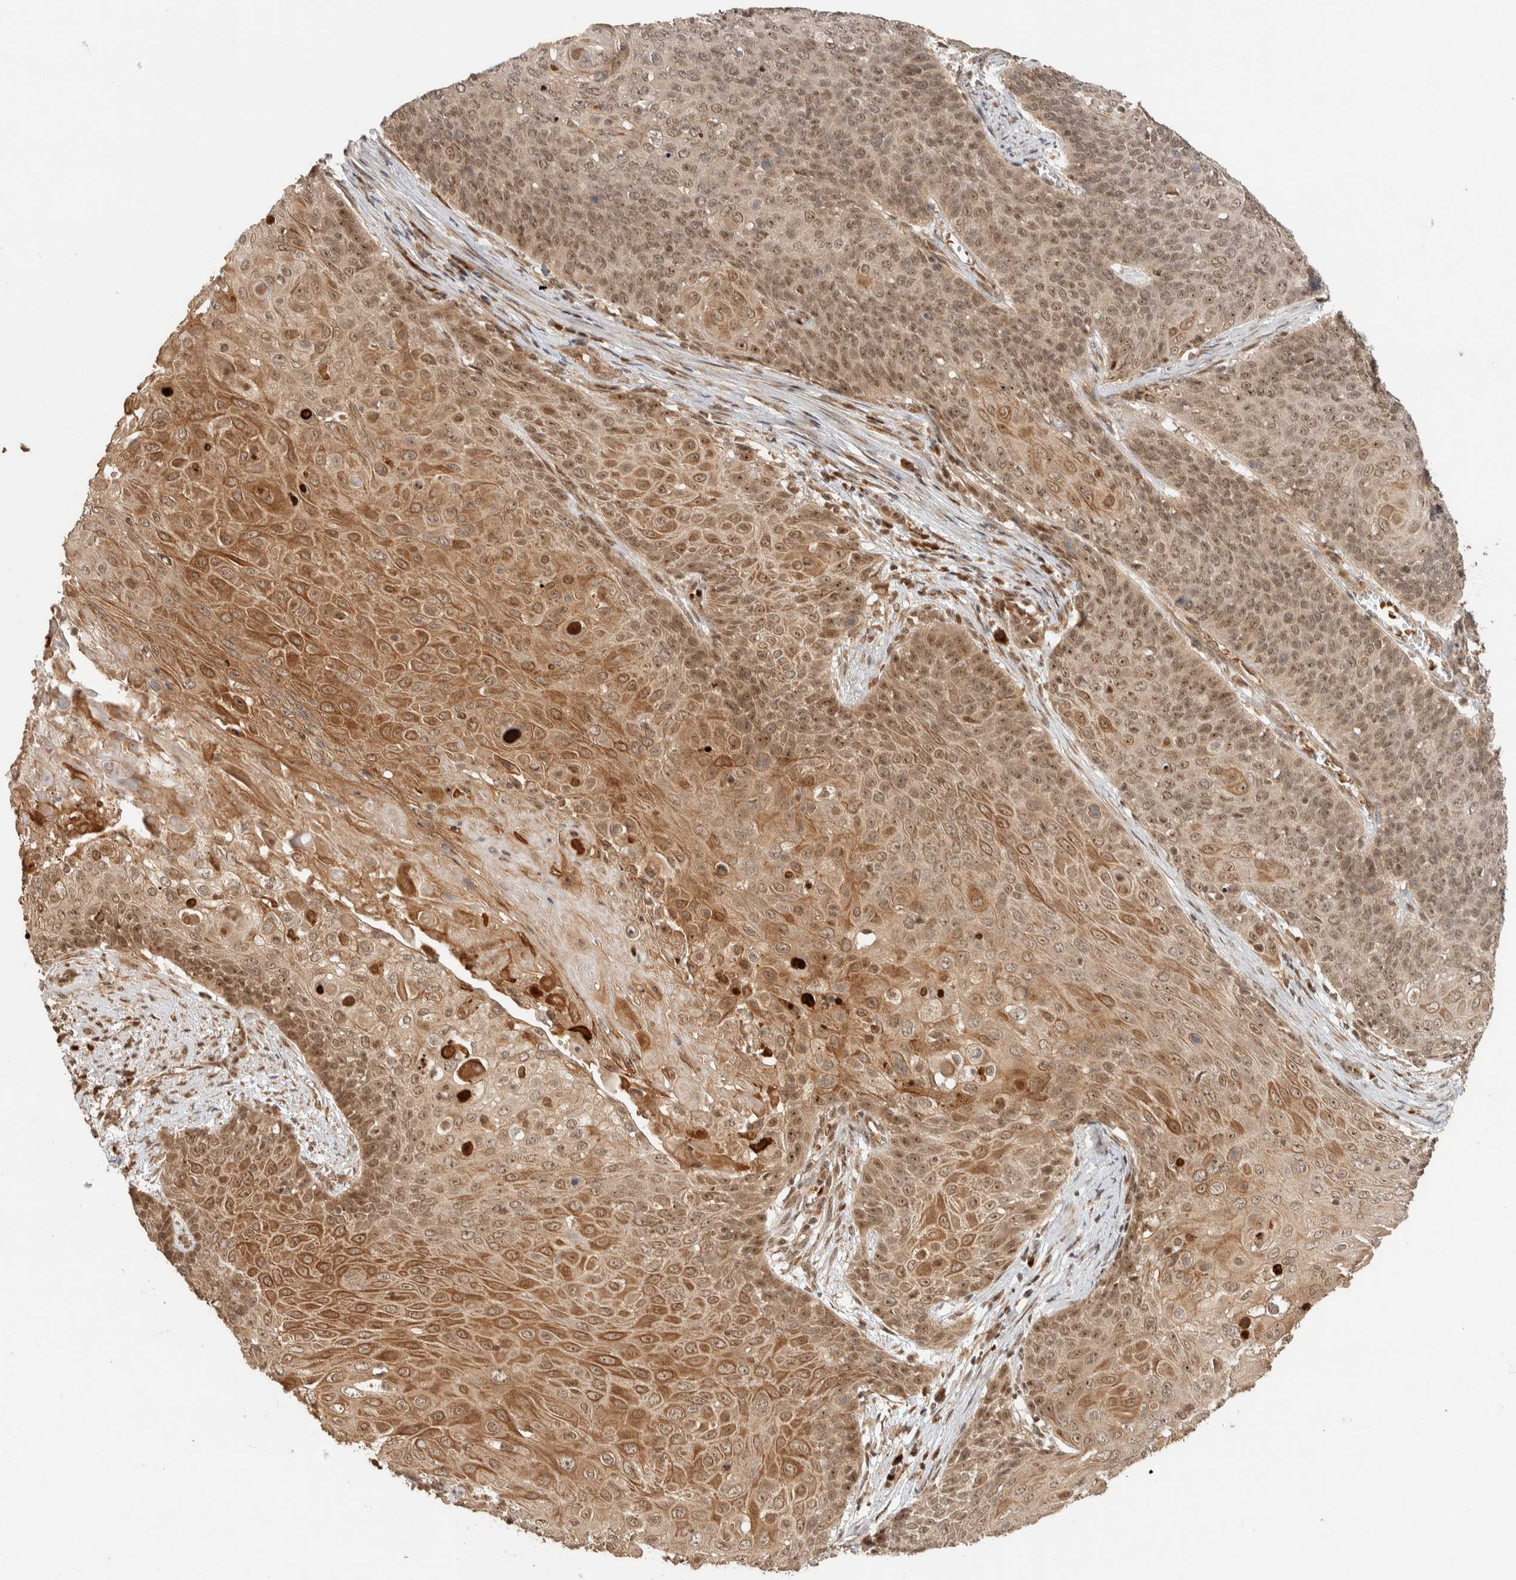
{"staining": {"intensity": "moderate", "quantity": ">75%", "location": "cytoplasmic/membranous,nuclear"}, "tissue": "cervical cancer", "cell_type": "Tumor cells", "image_type": "cancer", "snomed": [{"axis": "morphology", "description": "Squamous cell carcinoma, NOS"}, {"axis": "topography", "description": "Cervix"}], "caption": "Immunohistochemistry (IHC) image of neoplastic tissue: cervical cancer (squamous cell carcinoma) stained using IHC demonstrates medium levels of moderate protein expression localized specifically in the cytoplasmic/membranous and nuclear of tumor cells, appearing as a cytoplasmic/membranous and nuclear brown color.", "gene": "ZBTB2", "patient": {"sex": "female", "age": 39}}